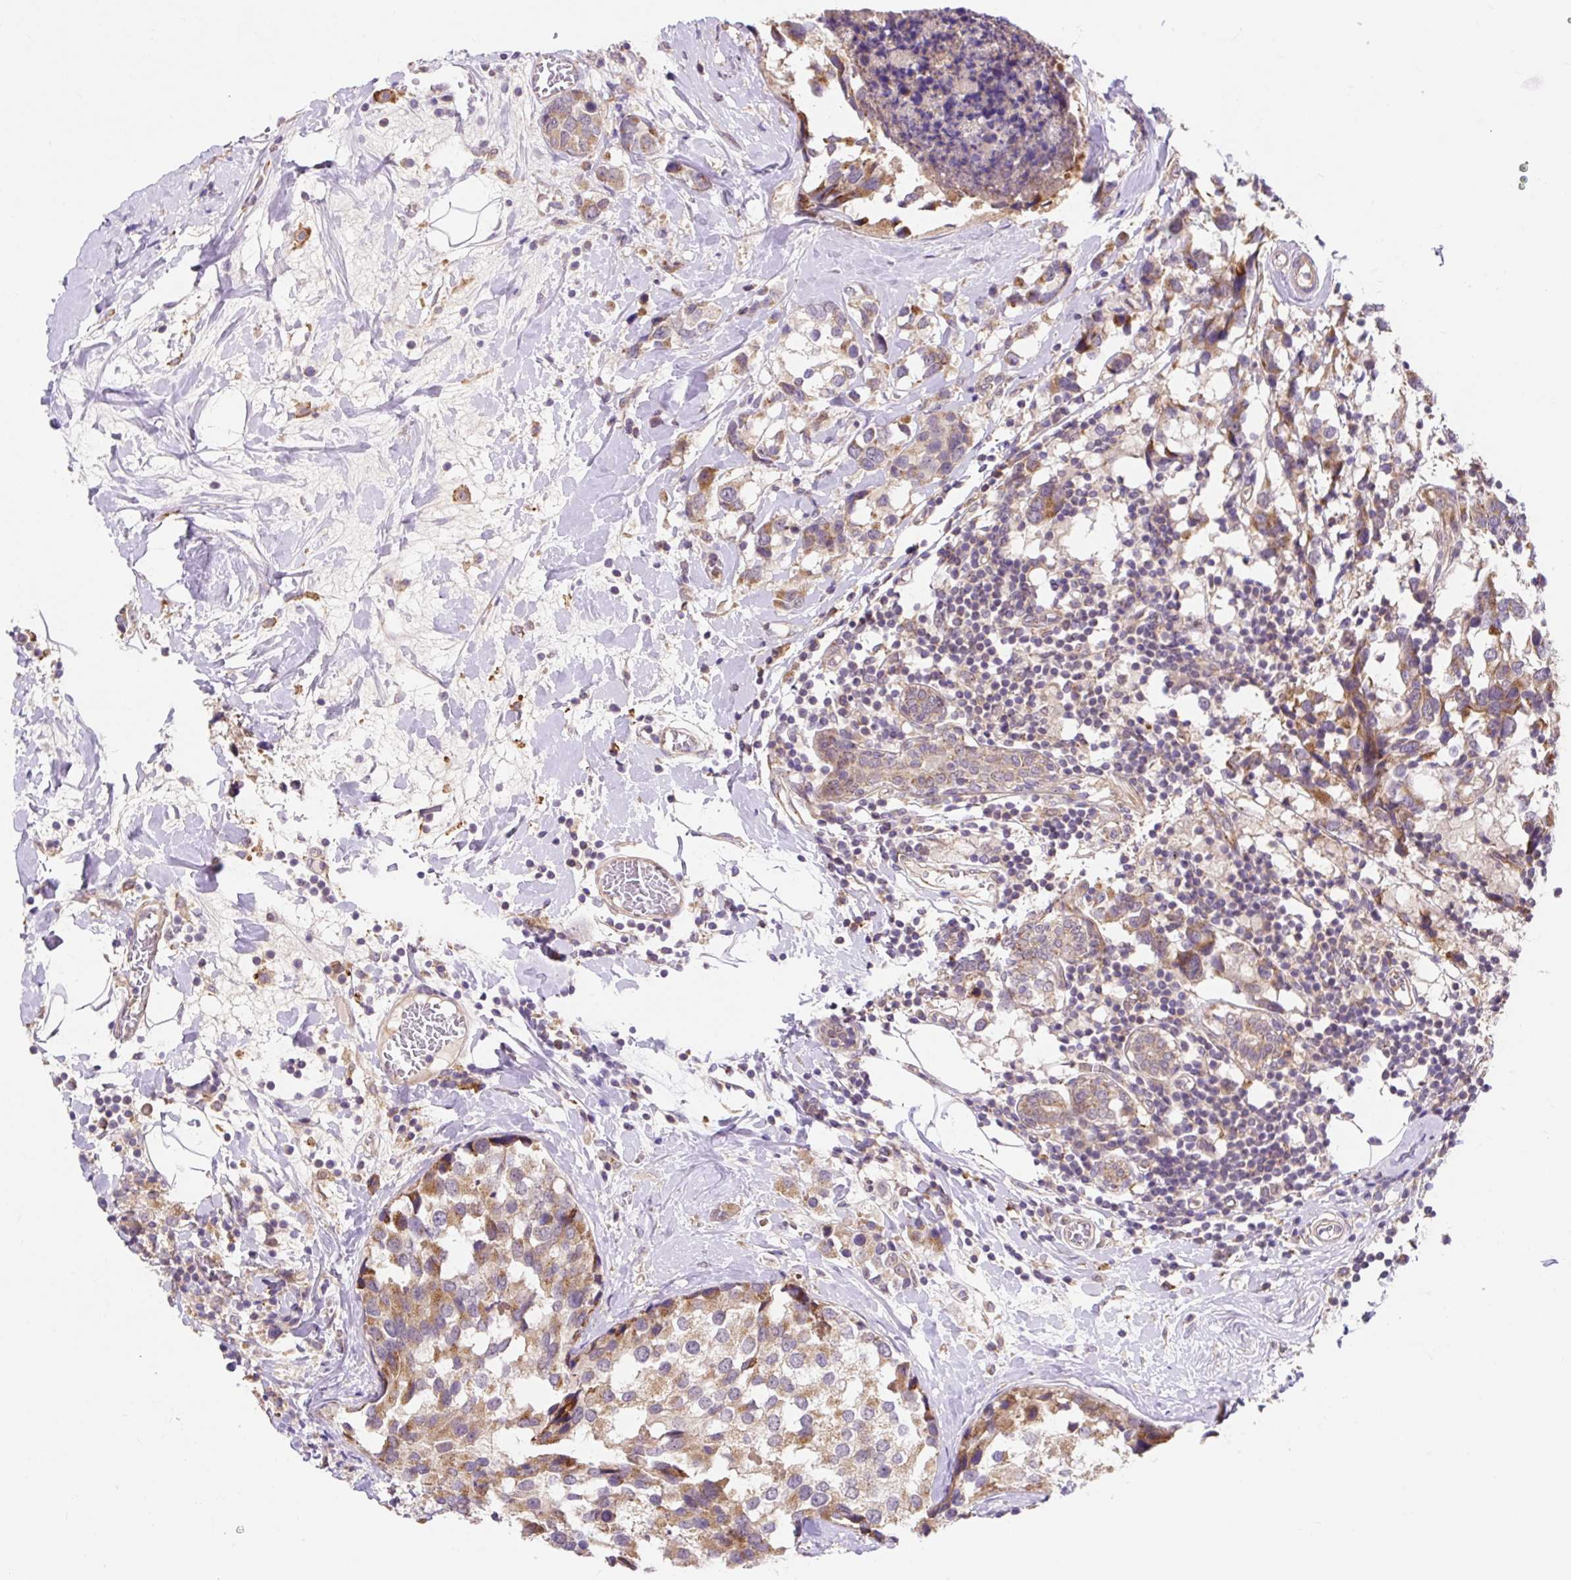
{"staining": {"intensity": "moderate", "quantity": ">75%", "location": "cytoplasmic/membranous"}, "tissue": "breast cancer", "cell_type": "Tumor cells", "image_type": "cancer", "snomed": [{"axis": "morphology", "description": "Lobular carcinoma"}, {"axis": "topography", "description": "Breast"}], "caption": "Immunohistochemistry (DAB) staining of breast cancer (lobular carcinoma) displays moderate cytoplasmic/membranous protein positivity in about >75% of tumor cells.", "gene": "TRIAP1", "patient": {"sex": "female", "age": 59}}